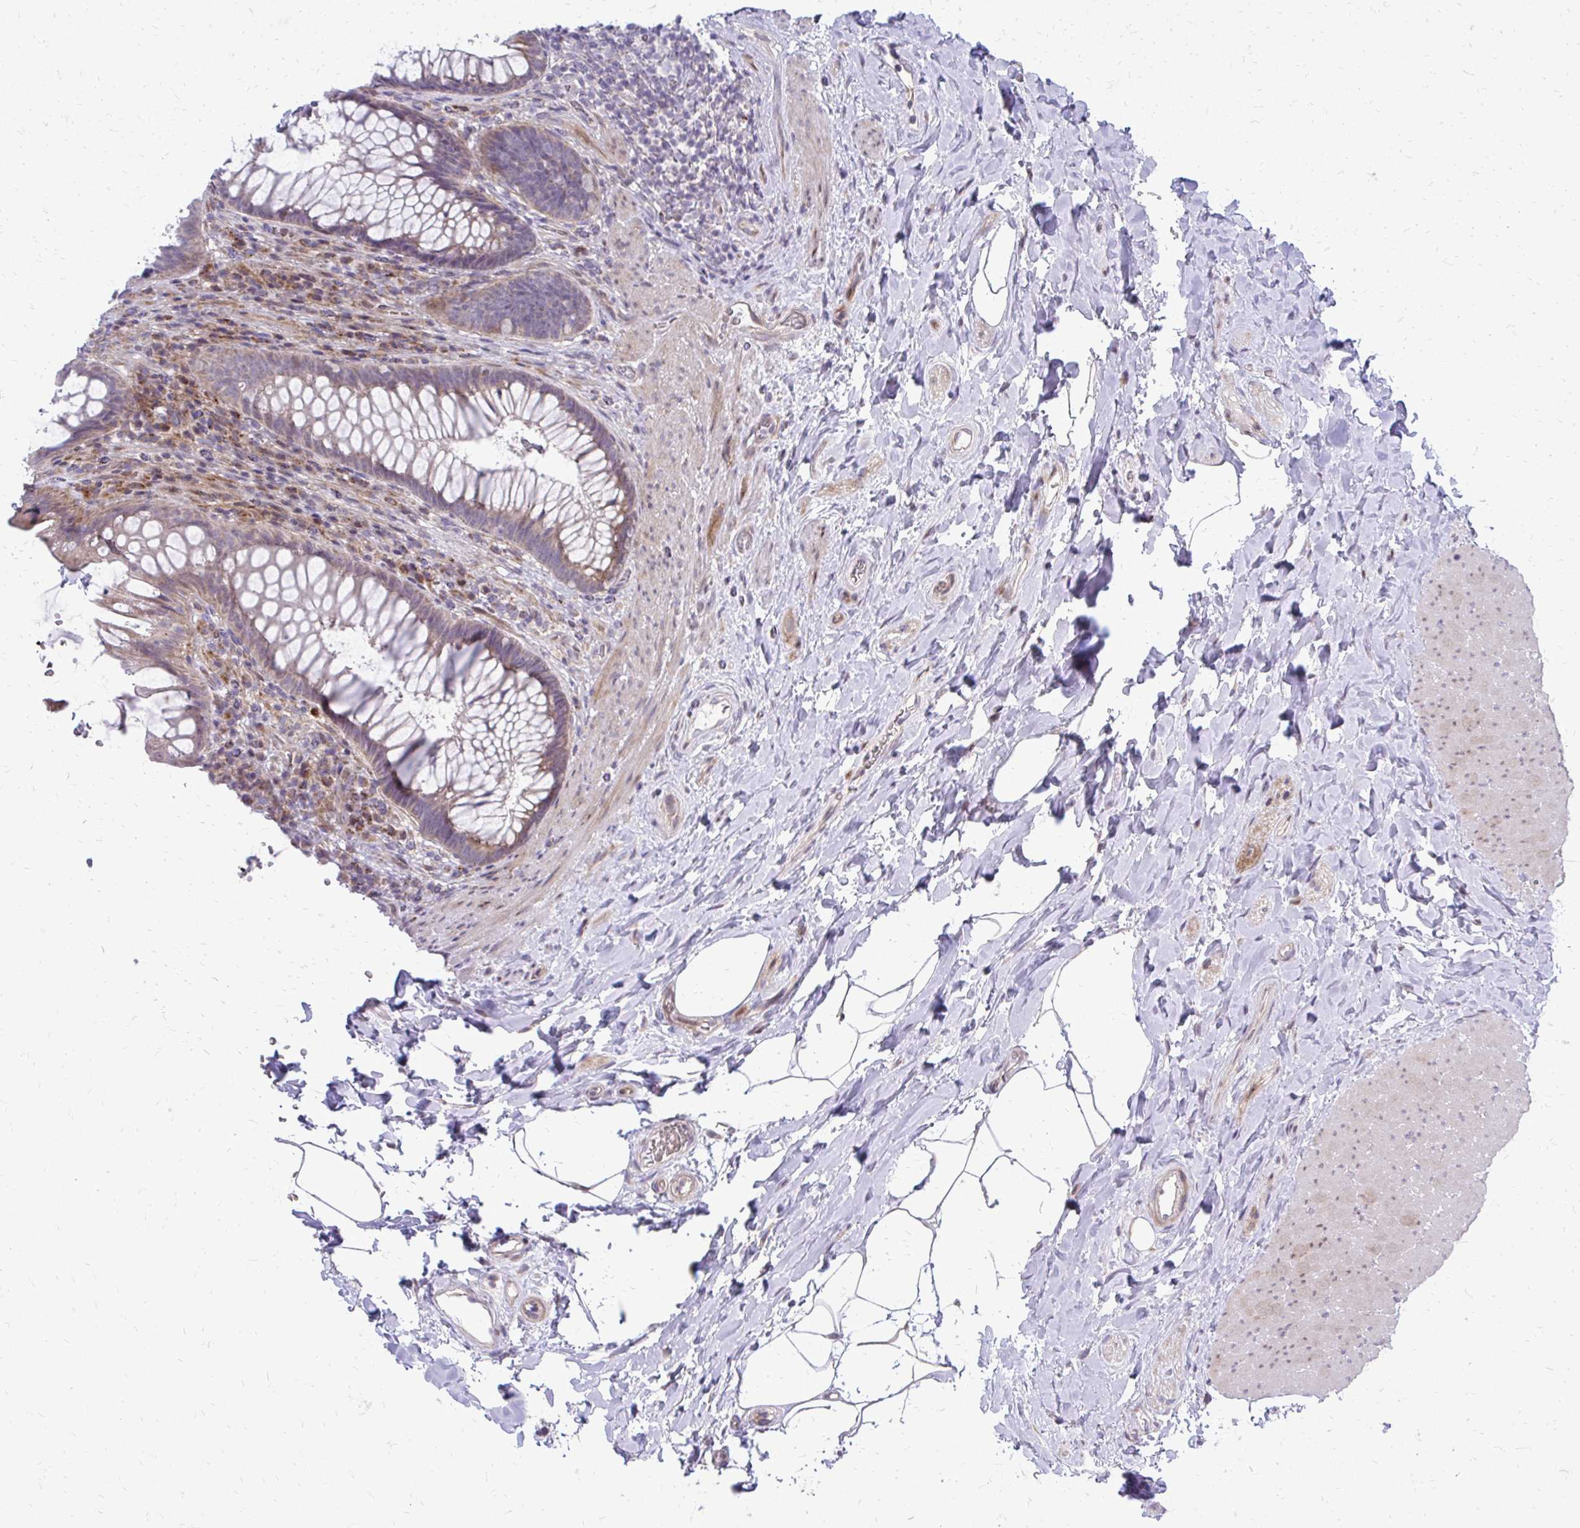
{"staining": {"intensity": "weak", "quantity": "25%-75%", "location": "cytoplasmic/membranous"}, "tissue": "rectum", "cell_type": "Glandular cells", "image_type": "normal", "snomed": [{"axis": "morphology", "description": "Normal tissue, NOS"}, {"axis": "topography", "description": "Rectum"}], "caption": "Protein expression analysis of normal rectum shows weak cytoplasmic/membranous positivity in approximately 25%-75% of glandular cells. The staining is performed using DAB (3,3'-diaminobenzidine) brown chromogen to label protein expression. The nuclei are counter-stained blue using hematoxylin.", "gene": "PPDPFL", "patient": {"sex": "male", "age": 53}}